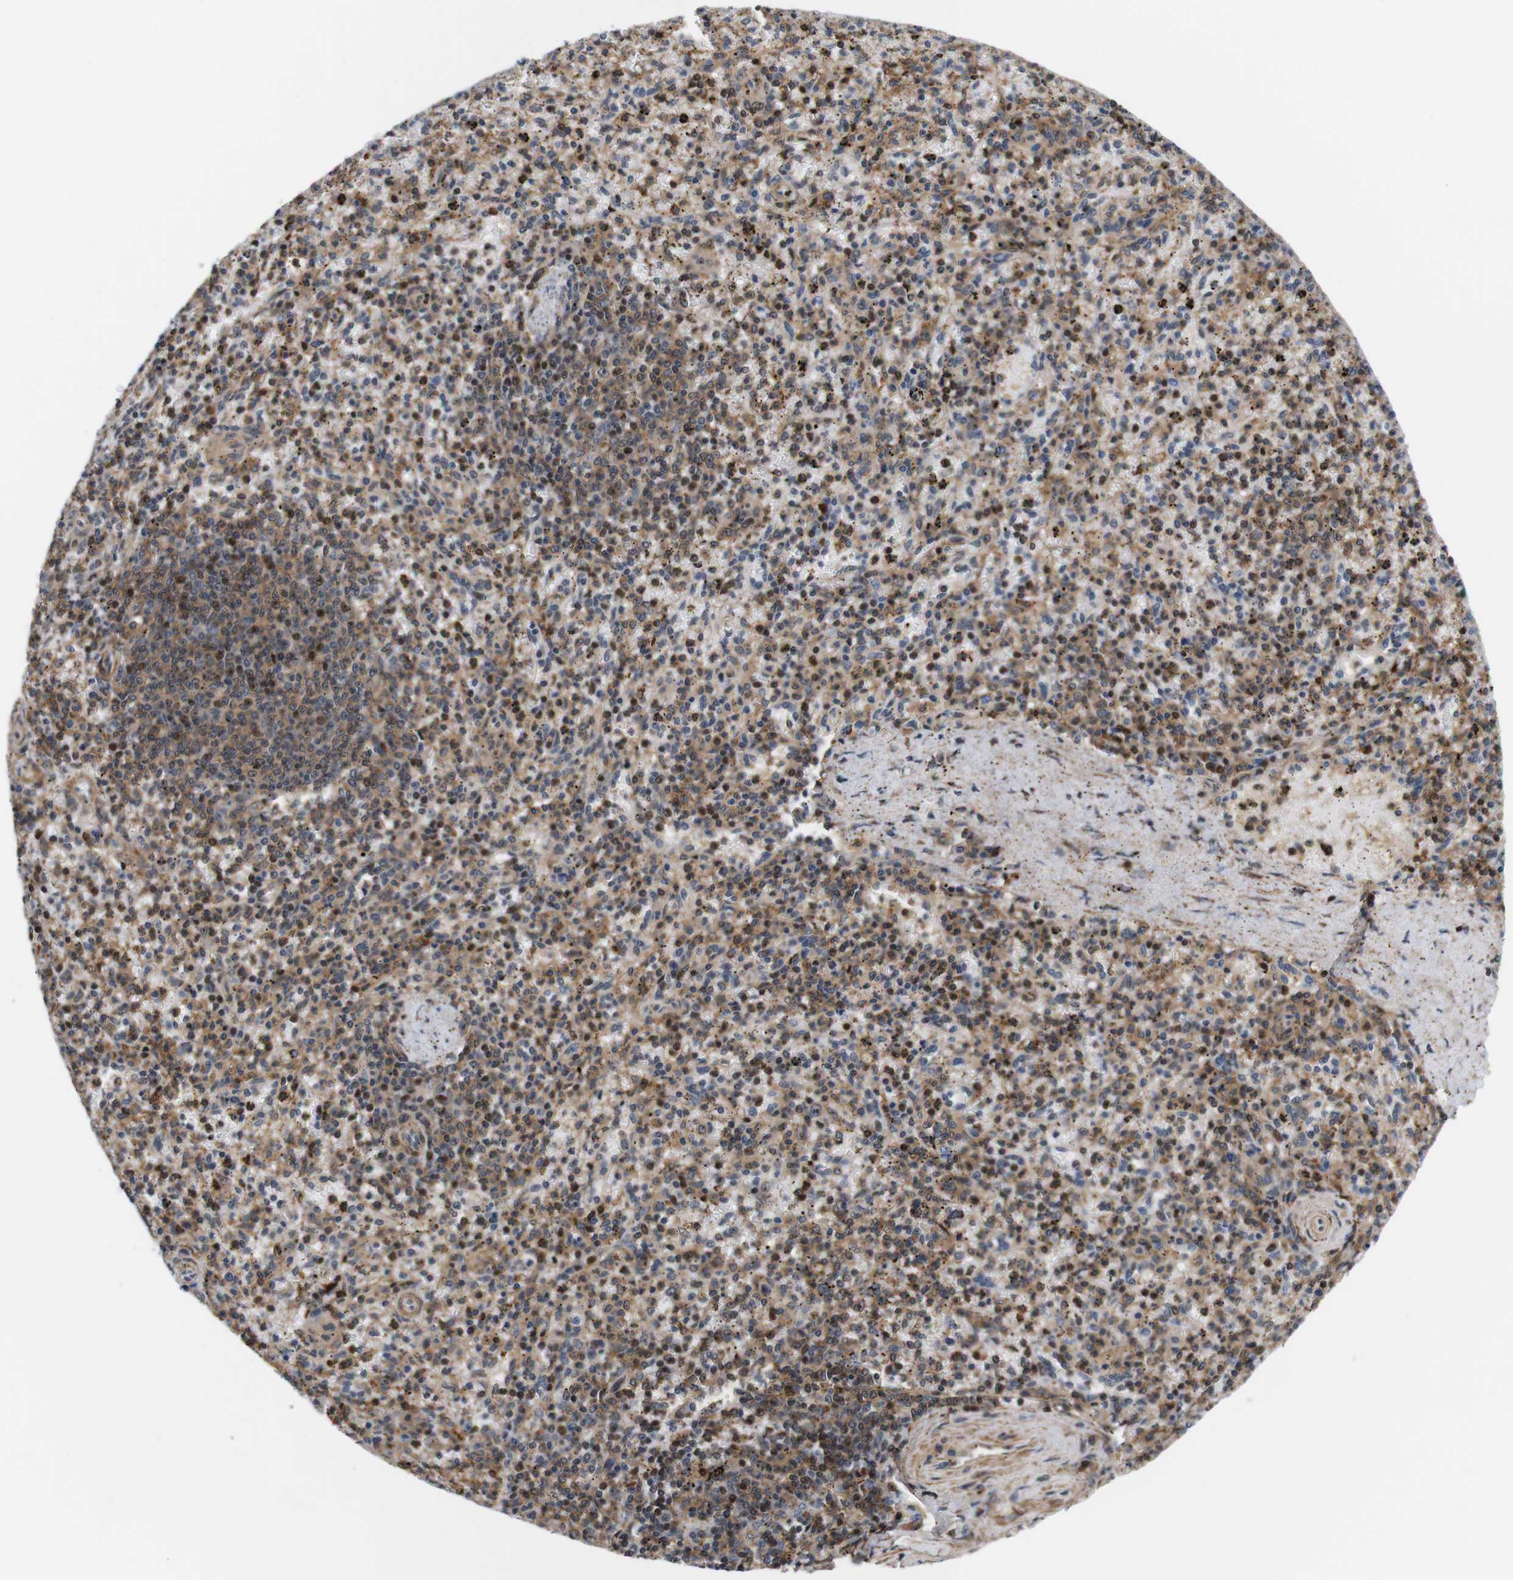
{"staining": {"intensity": "strong", "quantity": "25%-75%", "location": "cytoplasmic/membranous,nuclear"}, "tissue": "spleen", "cell_type": "Cells in red pulp", "image_type": "normal", "snomed": [{"axis": "morphology", "description": "Normal tissue, NOS"}, {"axis": "topography", "description": "Spleen"}], "caption": "Immunohistochemistry (IHC) of unremarkable human spleen displays high levels of strong cytoplasmic/membranous,nuclear expression in about 25%-75% of cells in red pulp.", "gene": "LRP4", "patient": {"sex": "male", "age": 72}}